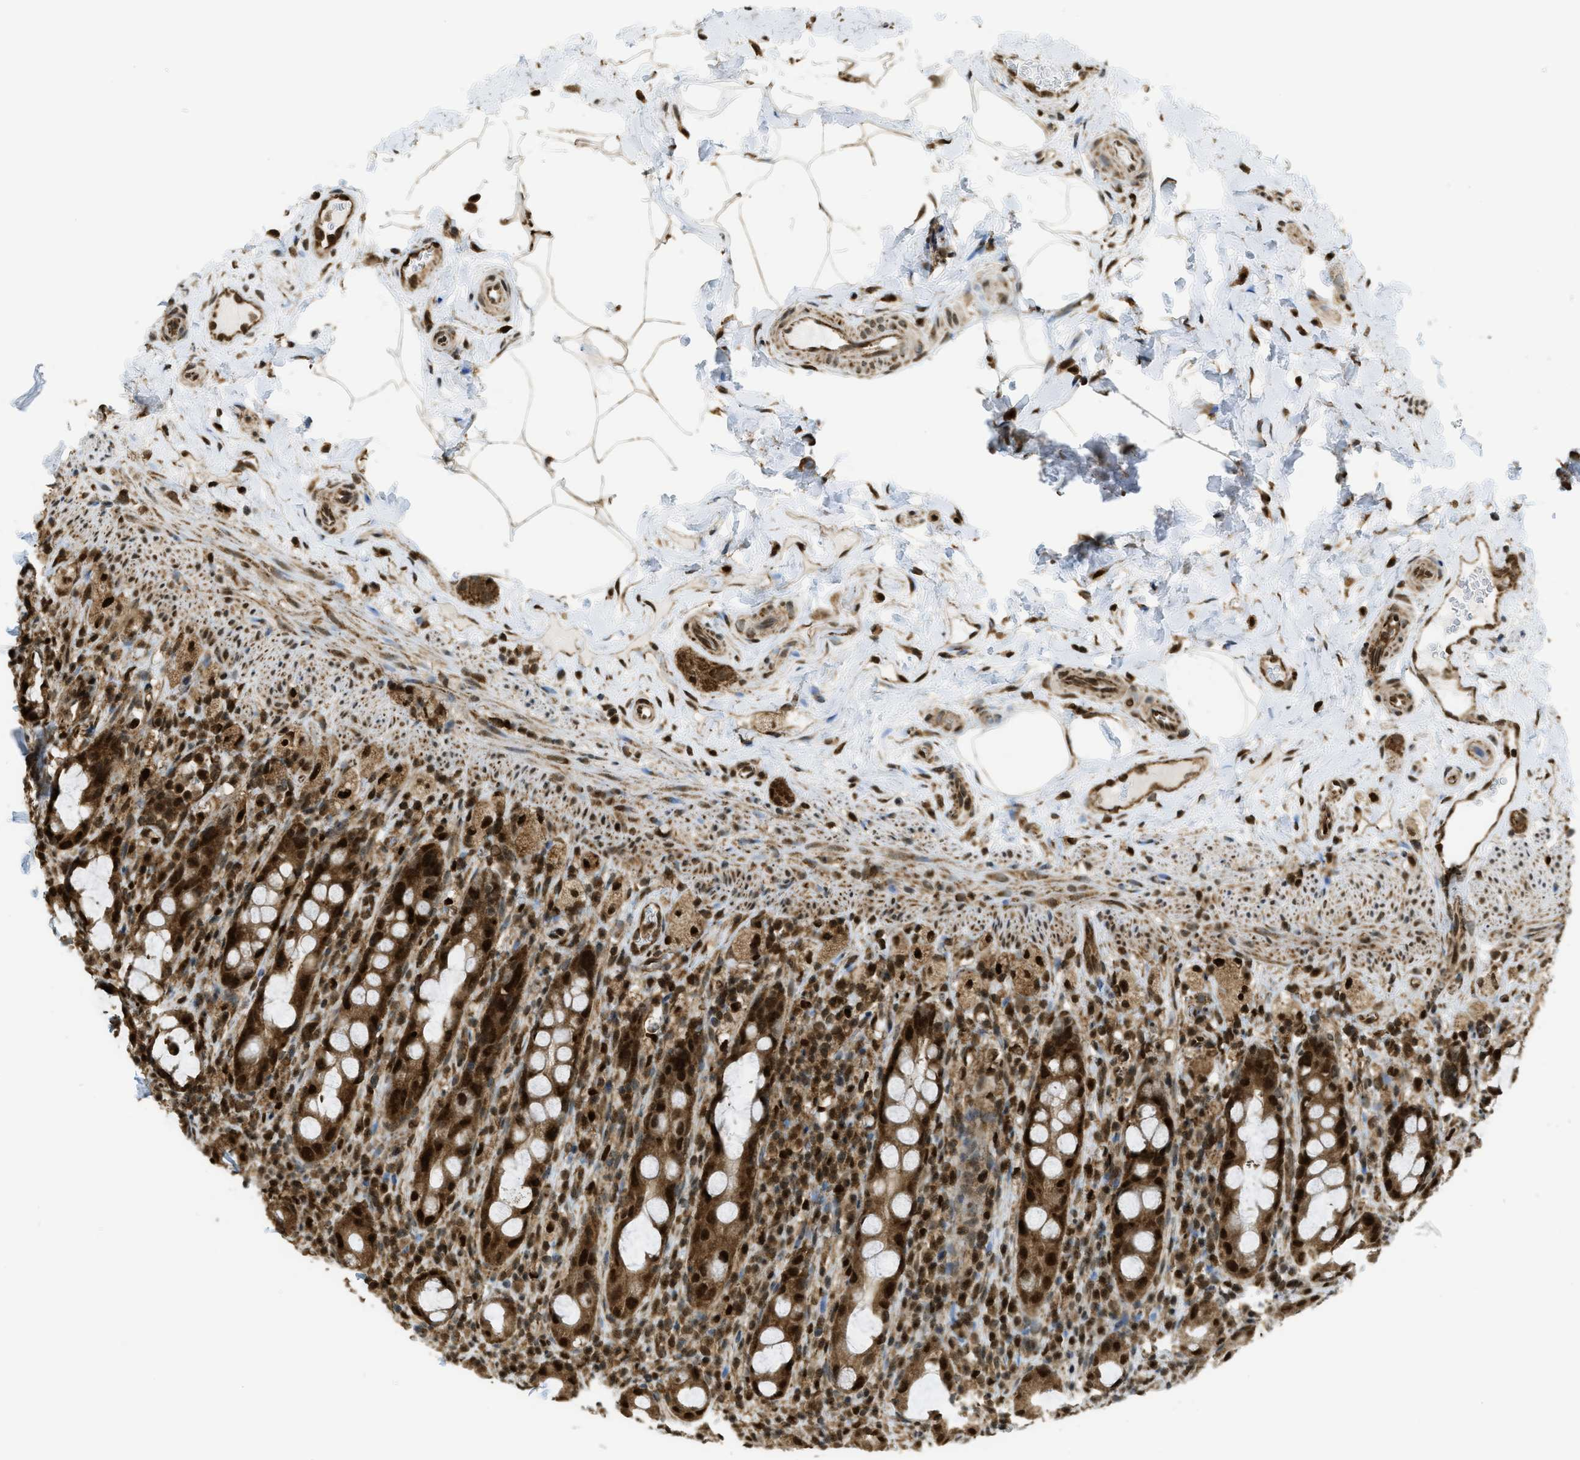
{"staining": {"intensity": "strong", "quantity": ">75%", "location": "cytoplasmic/membranous,nuclear"}, "tissue": "rectum", "cell_type": "Glandular cells", "image_type": "normal", "snomed": [{"axis": "morphology", "description": "Normal tissue, NOS"}, {"axis": "topography", "description": "Rectum"}], "caption": "Immunohistochemical staining of benign human rectum demonstrates high levels of strong cytoplasmic/membranous,nuclear staining in about >75% of glandular cells.", "gene": "TNPO1", "patient": {"sex": "male", "age": 44}}